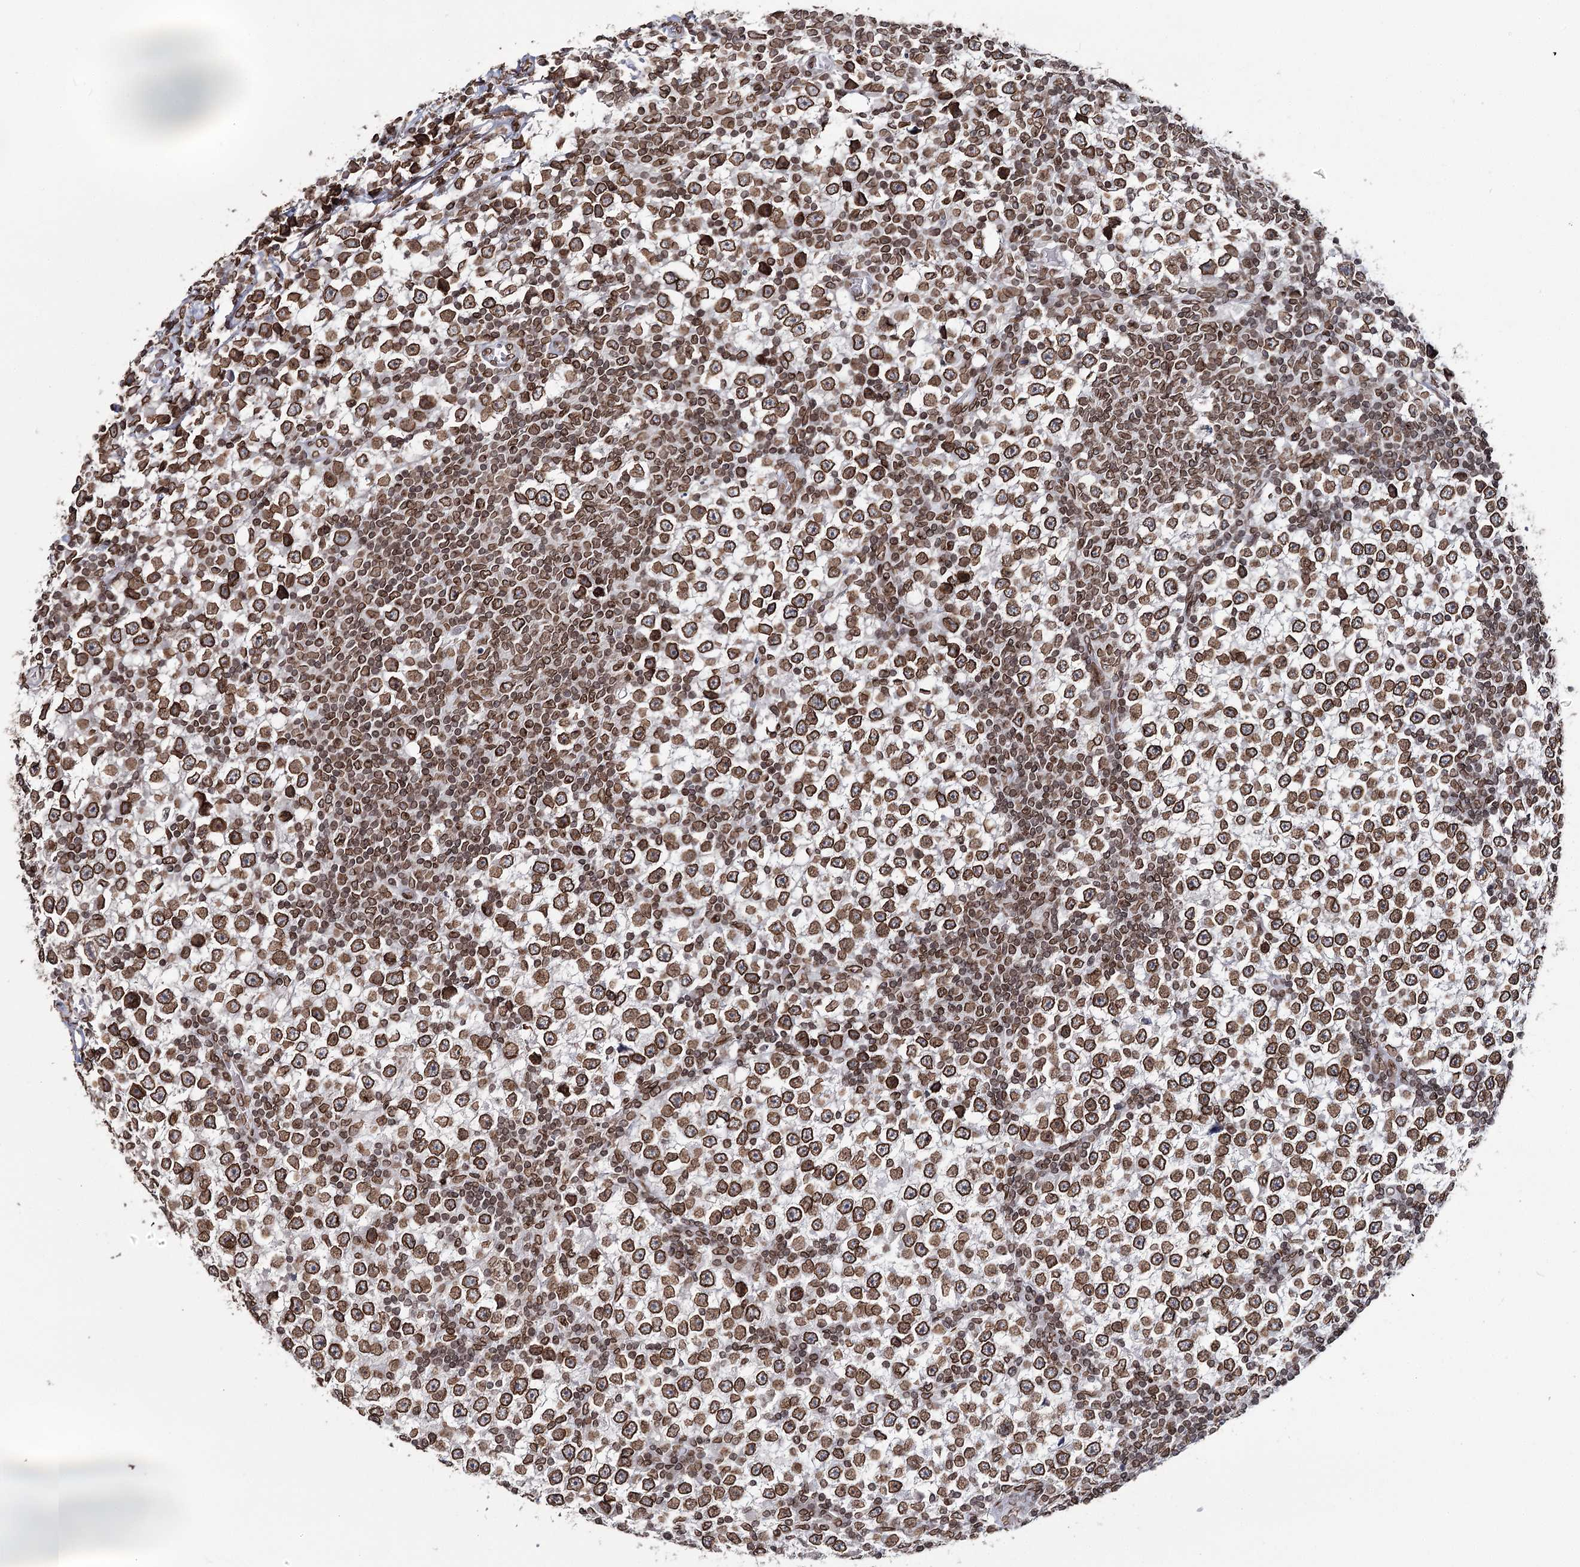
{"staining": {"intensity": "strong", "quantity": ">75%", "location": "cytoplasmic/membranous,nuclear"}, "tissue": "testis cancer", "cell_type": "Tumor cells", "image_type": "cancer", "snomed": [{"axis": "morphology", "description": "Seminoma, NOS"}, {"axis": "topography", "description": "Testis"}], "caption": "Human testis cancer stained with a protein marker reveals strong staining in tumor cells.", "gene": "KIAA0930", "patient": {"sex": "male", "age": 65}}